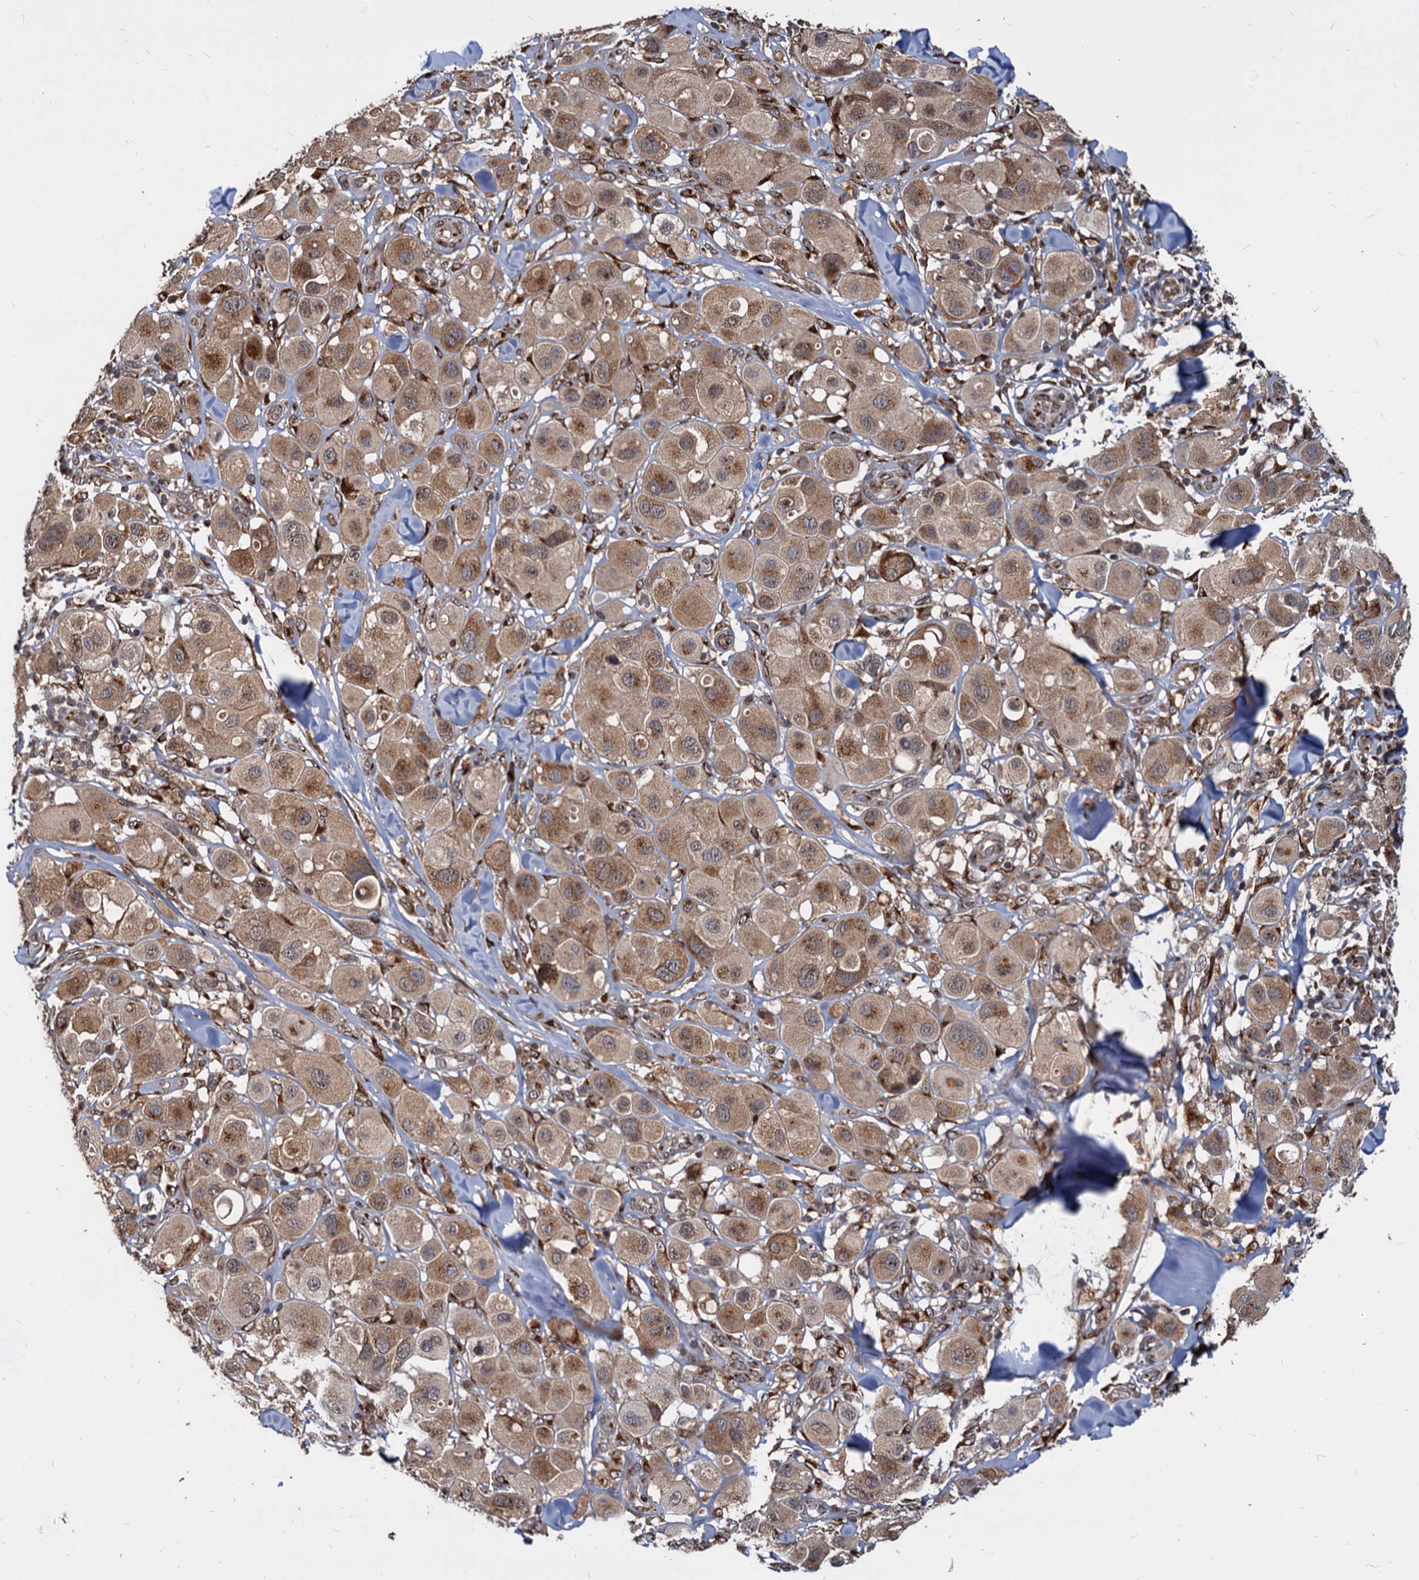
{"staining": {"intensity": "moderate", "quantity": ">75%", "location": "cytoplasmic/membranous"}, "tissue": "melanoma", "cell_type": "Tumor cells", "image_type": "cancer", "snomed": [{"axis": "morphology", "description": "Malignant melanoma, Metastatic site"}, {"axis": "topography", "description": "Skin"}], "caption": "Protein staining shows moderate cytoplasmic/membranous positivity in about >75% of tumor cells in melanoma.", "gene": "SAAL1", "patient": {"sex": "male", "age": 41}}